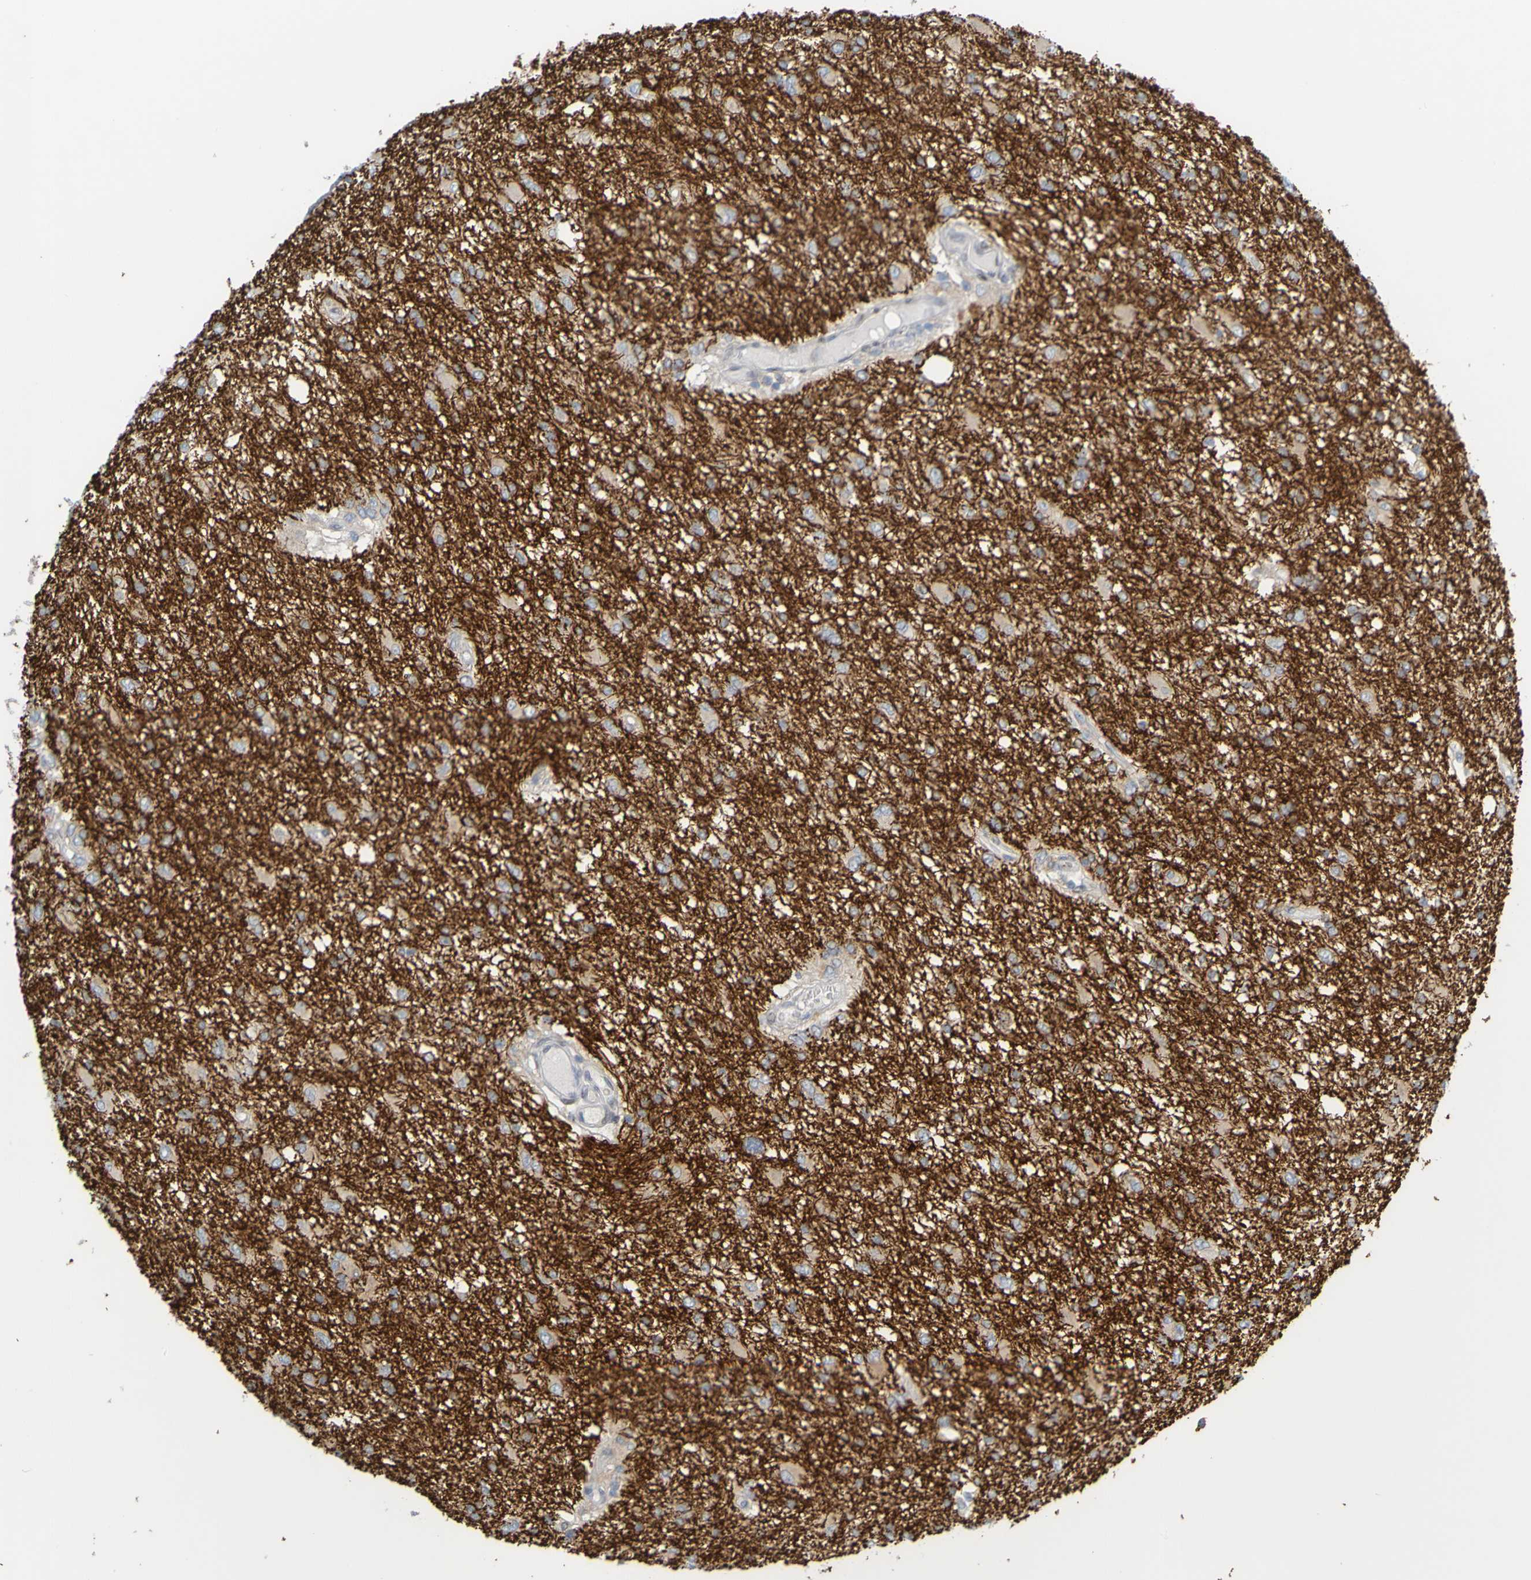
{"staining": {"intensity": "weak", "quantity": ">75%", "location": "cytoplasmic/membranous"}, "tissue": "glioma", "cell_type": "Tumor cells", "image_type": "cancer", "snomed": [{"axis": "morphology", "description": "Glioma, malignant, High grade"}, {"axis": "topography", "description": "Brain"}], "caption": "Immunohistochemistry image of neoplastic tissue: human glioma stained using IHC demonstrates low levels of weak protein expression localized specifically in the cytoplasmic/membranous of tumor cells, appearing as a cytoplasmic/membranous brown color.", "gene": "MAG", "patient": {"sex": "female", "age": 59}}